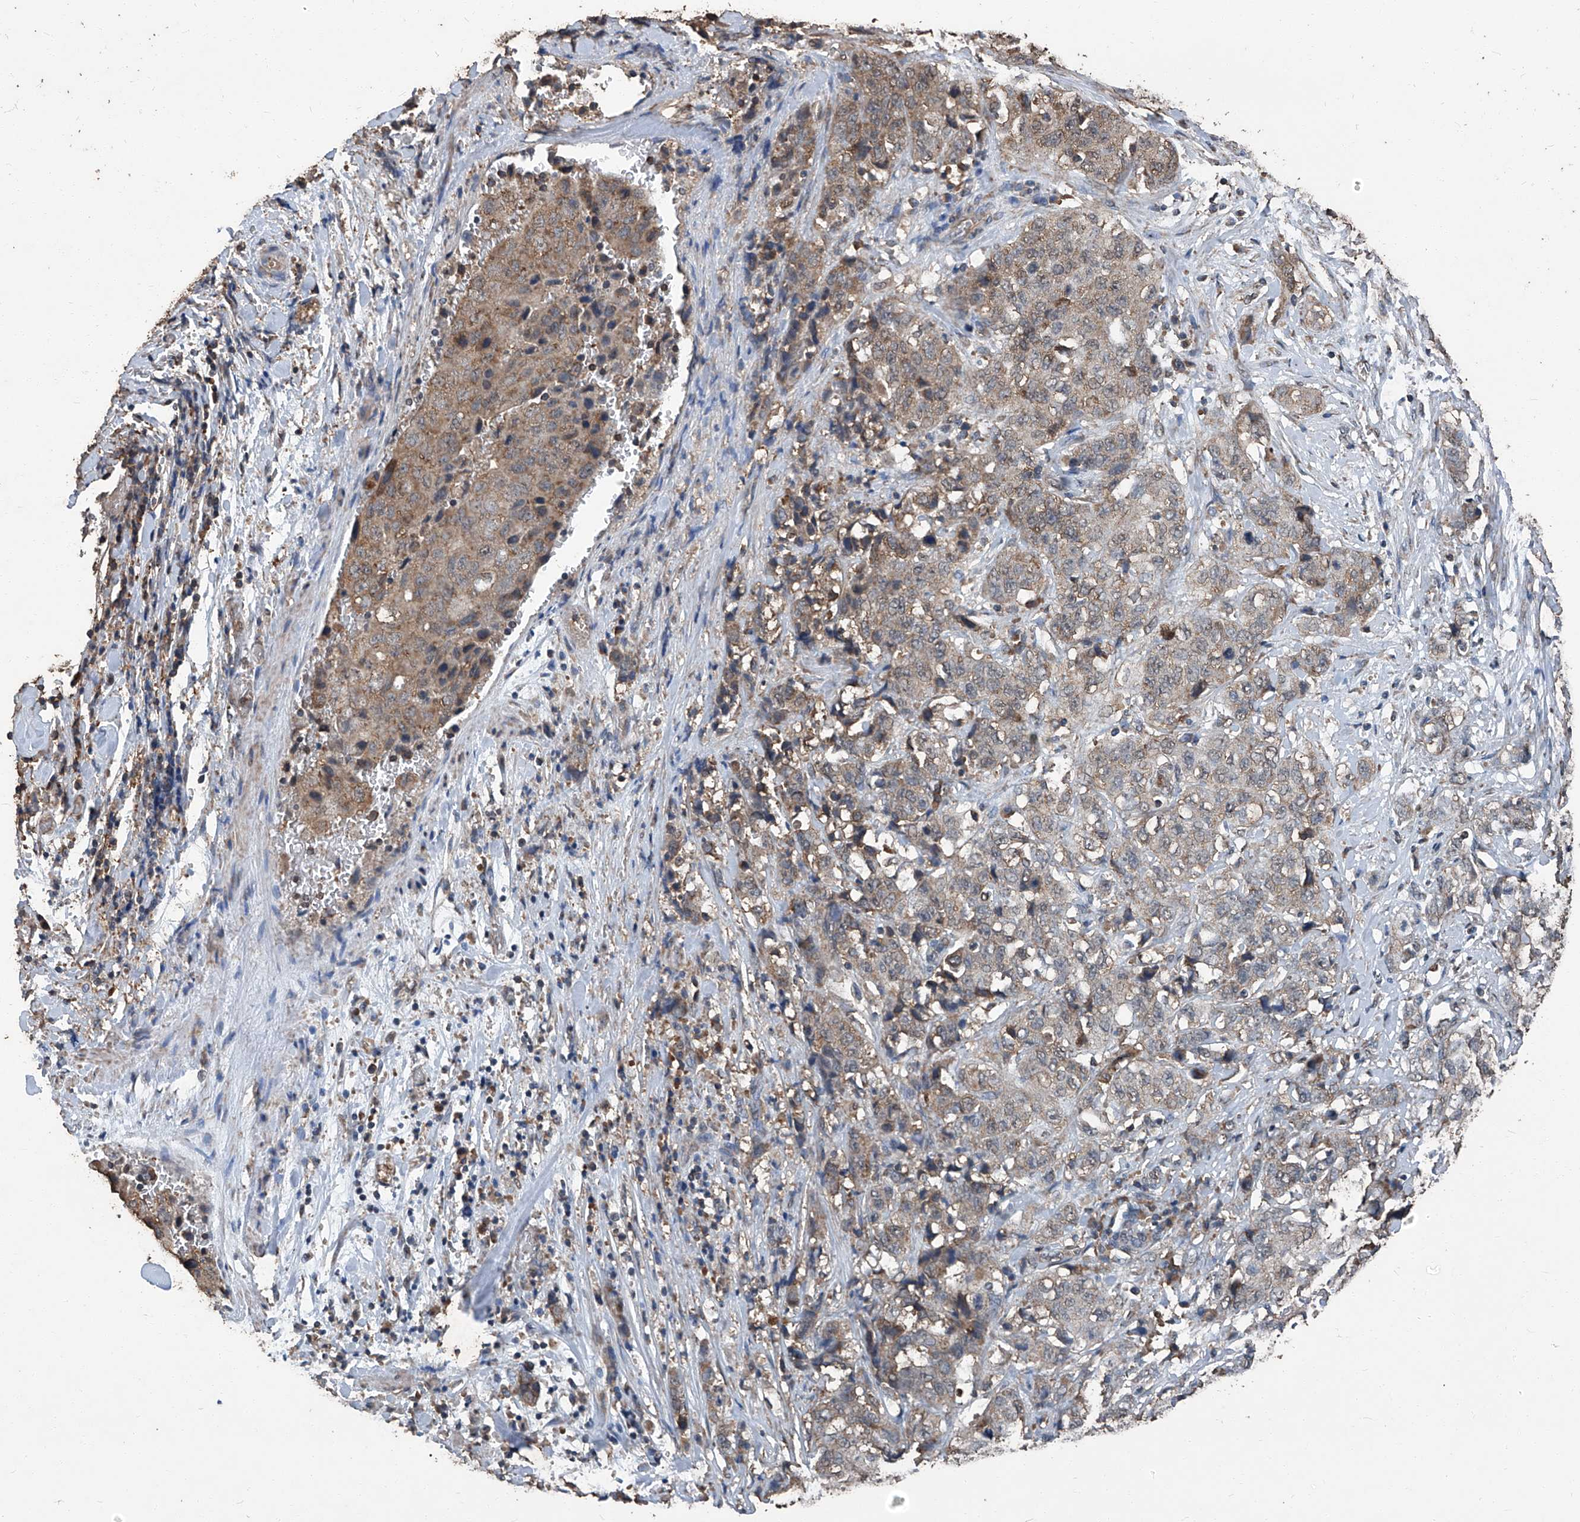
{"staining": {"intensity": "moderate", "quantity": ">75%", "location": "cytoplasmic/membranous"}, "tissue": "stomach cancer", "cell_type": "Tumor cells", "image_type": "cancer", "snomed": [{"axis": "morphology", "description": "Adenocarcinoma, NOS"}, {"axis": "topography", "description": "Stomach"}], "caption": "Stomach adenocarcinoma stained with IHC exhibits moderate cytoplasmic/membranous staining in about >75% of tumor cells.", "gene": "STARD7", "patient": {"sex": "male", "age": 48}}